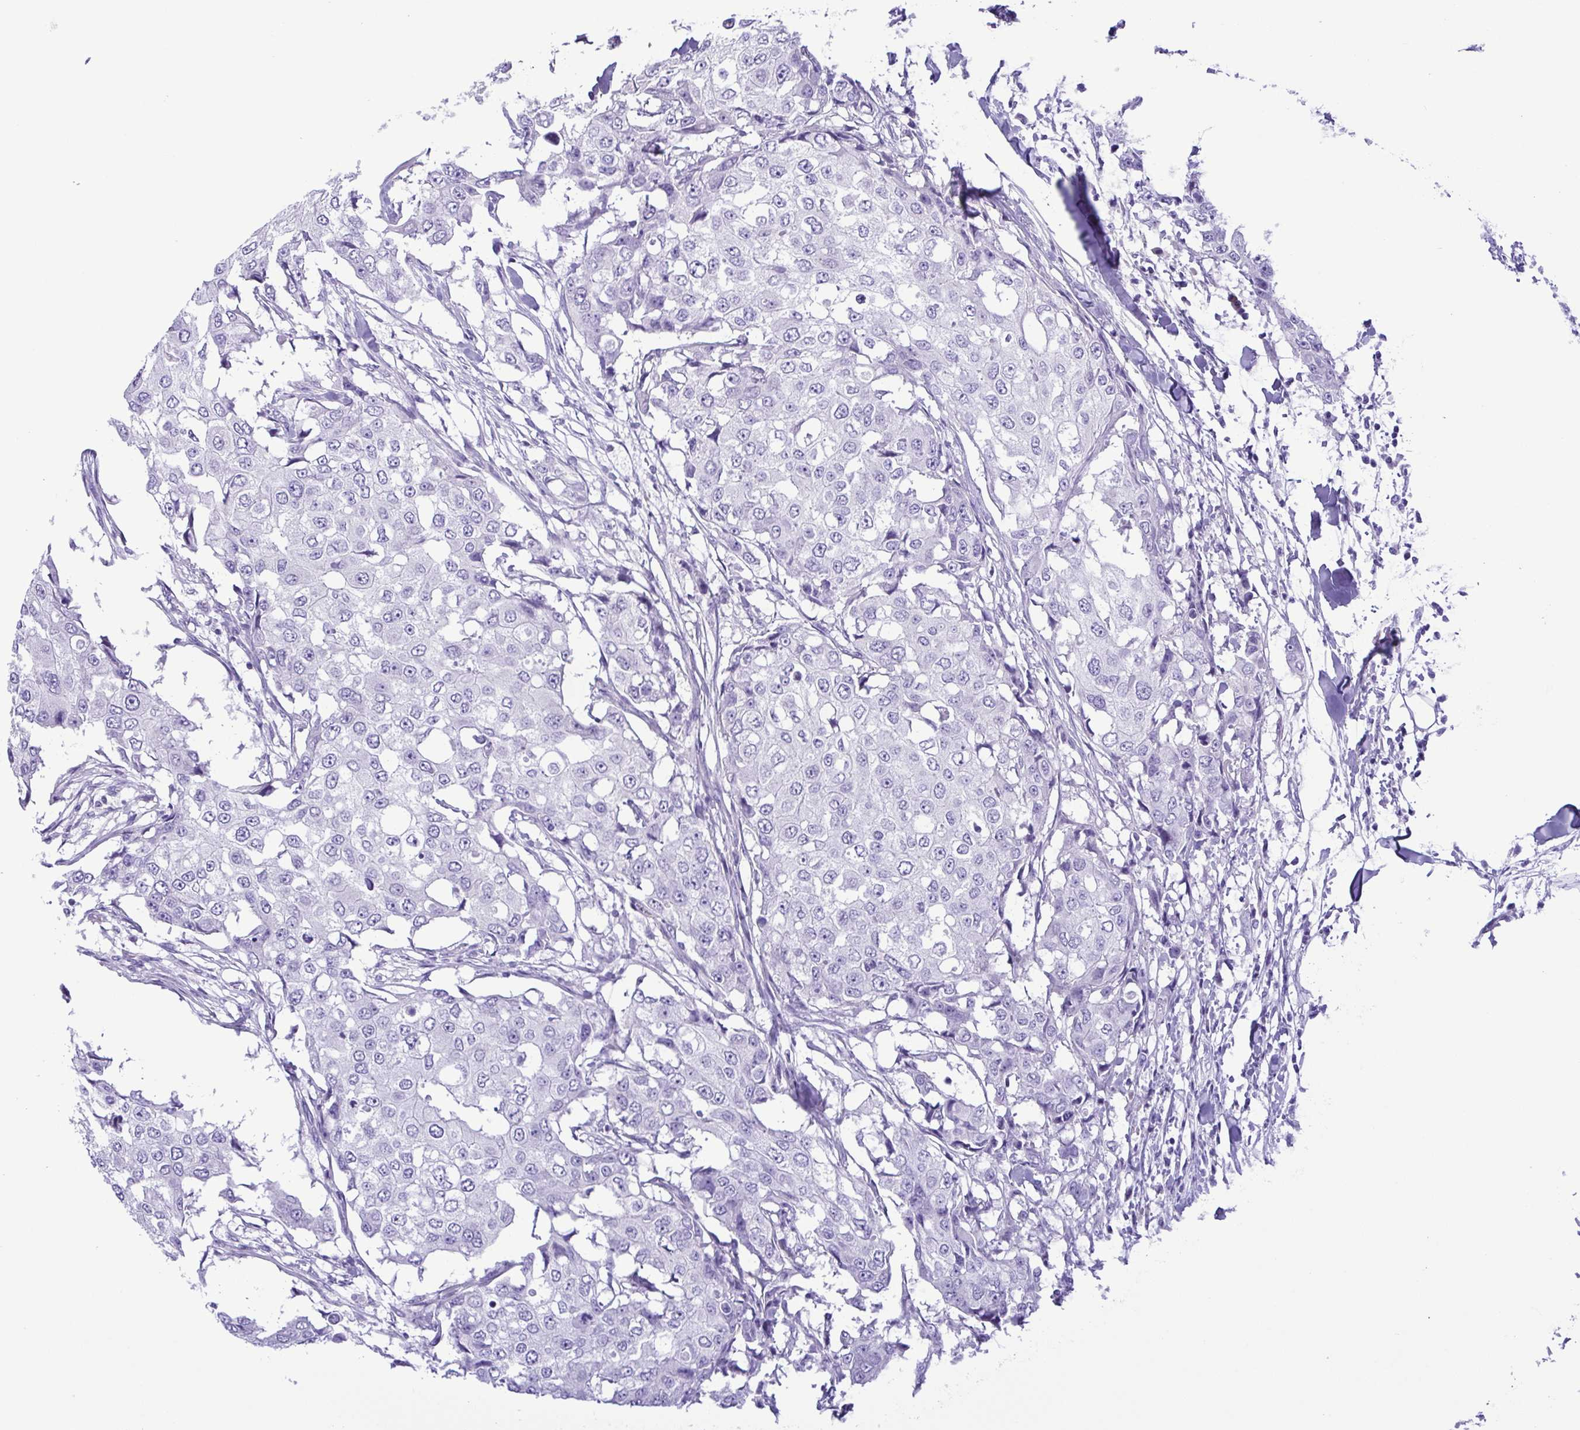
{"staining": {"intensity": "negative", "quantity": "none", "location": "none"}, "tissue": "breast cancer", "cell_type": "Tumor cells", "image_type": "cancer", "snomed": [{"axis": "morphology", "description": "Duct carcinoma"}, {"axis": "topography", "description": "Breast"}], "caption": "Breast cancer was stained to show a protein in brown. There is no significant expression in tumor cells.", "gene": "PAK3", "patient": {"sex": "female", "age": 27}}